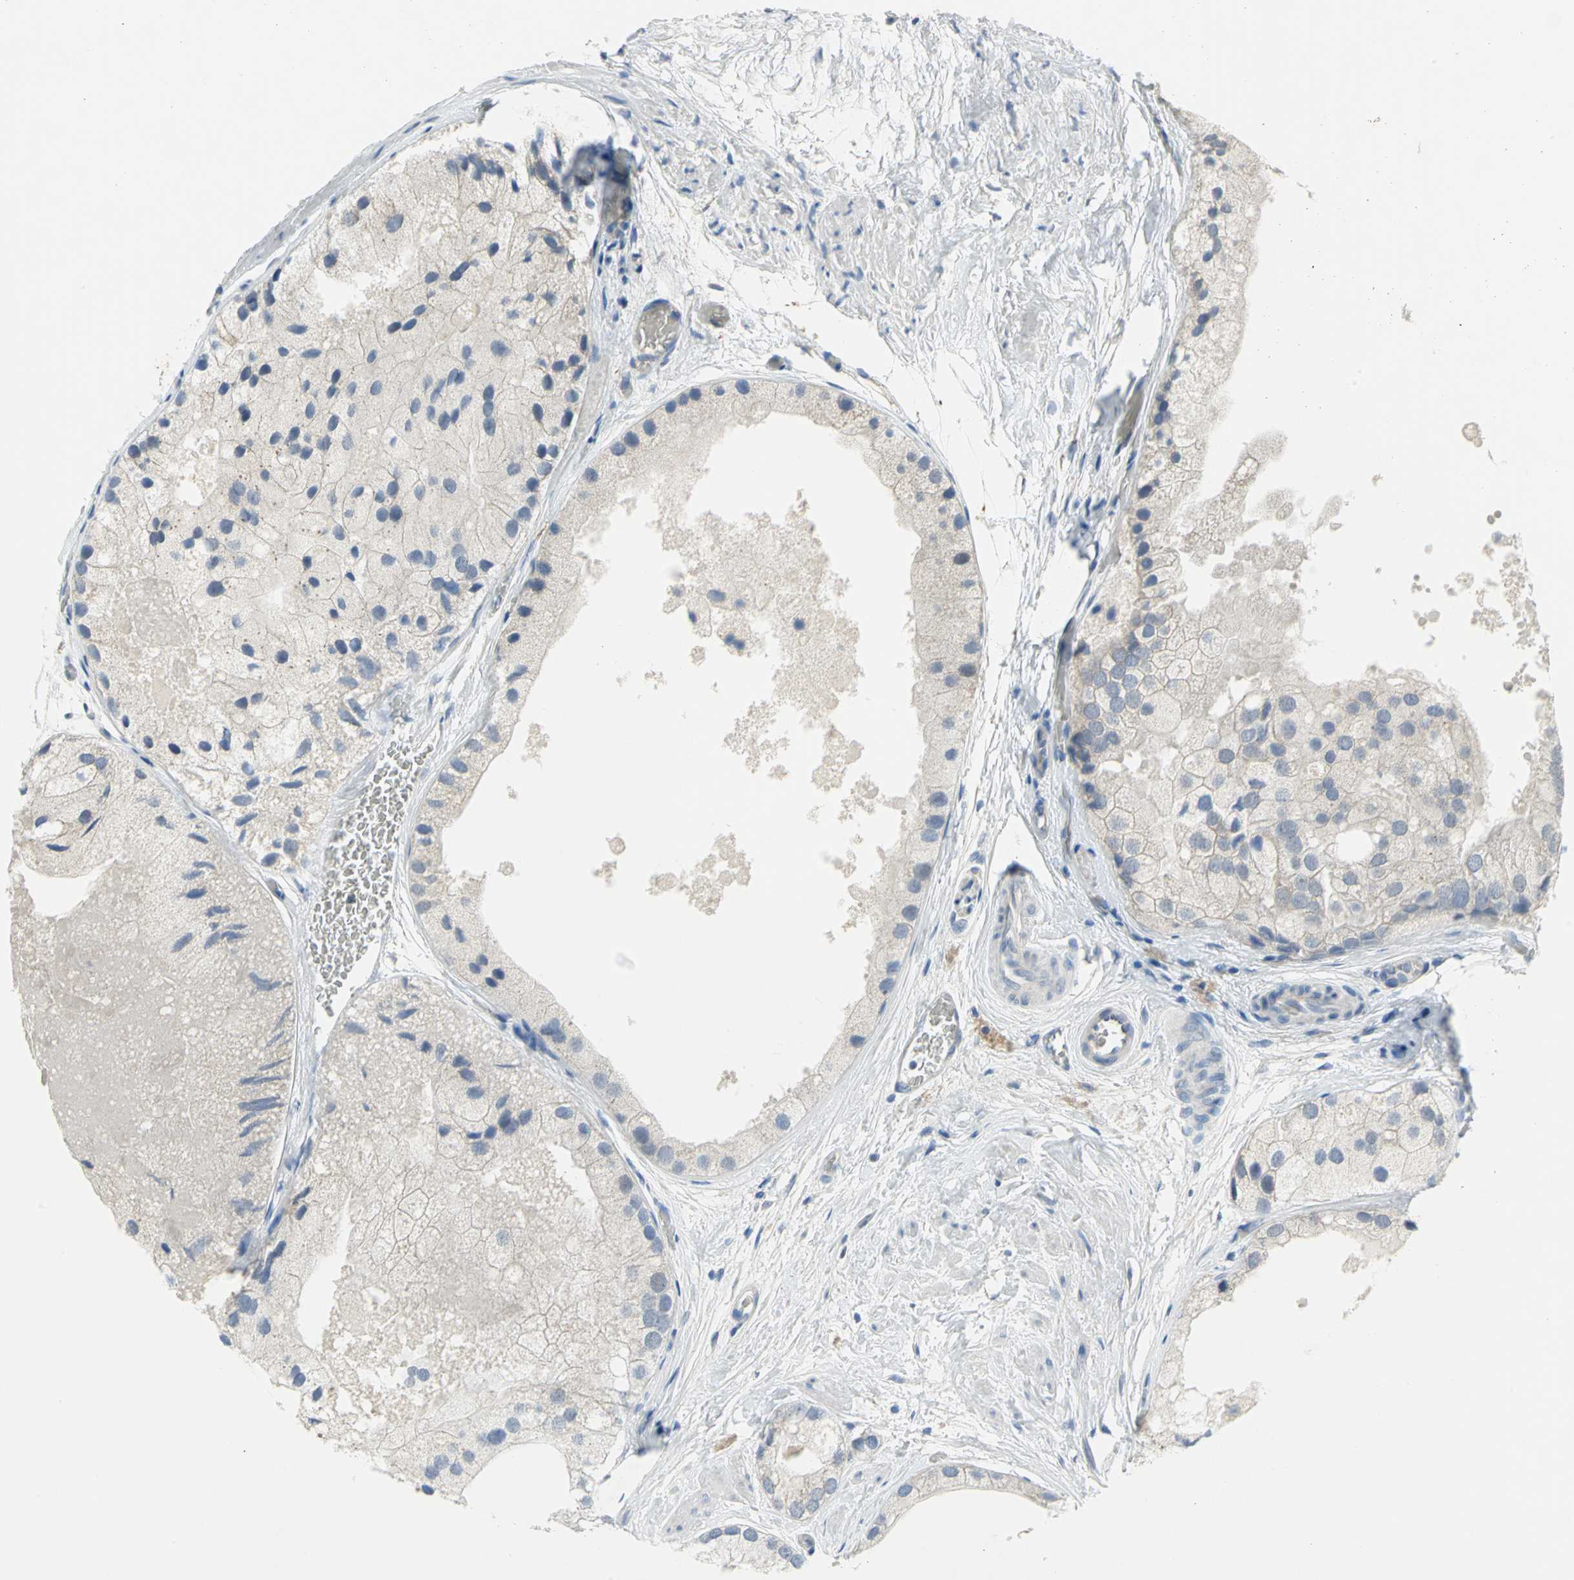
{"staining": {"intensity": "negative", "quantity": "none", "location": "none"}, "tissue": "prostate cancer", "cell_type": "Tumor cells", "image_type": "cancer", "snomed": [{"axis": "morphology", "description": "Adenocarcinoma, Low grade"}, {"axis": "topography", "description": "Prostate"}], "caption": "Tumor cells are negative for protein expression in human prostate cancer (adenocarcinoma (low-grade)).", "gene": "HTR1F", "patient": {"sex": "male", "age": 69}}